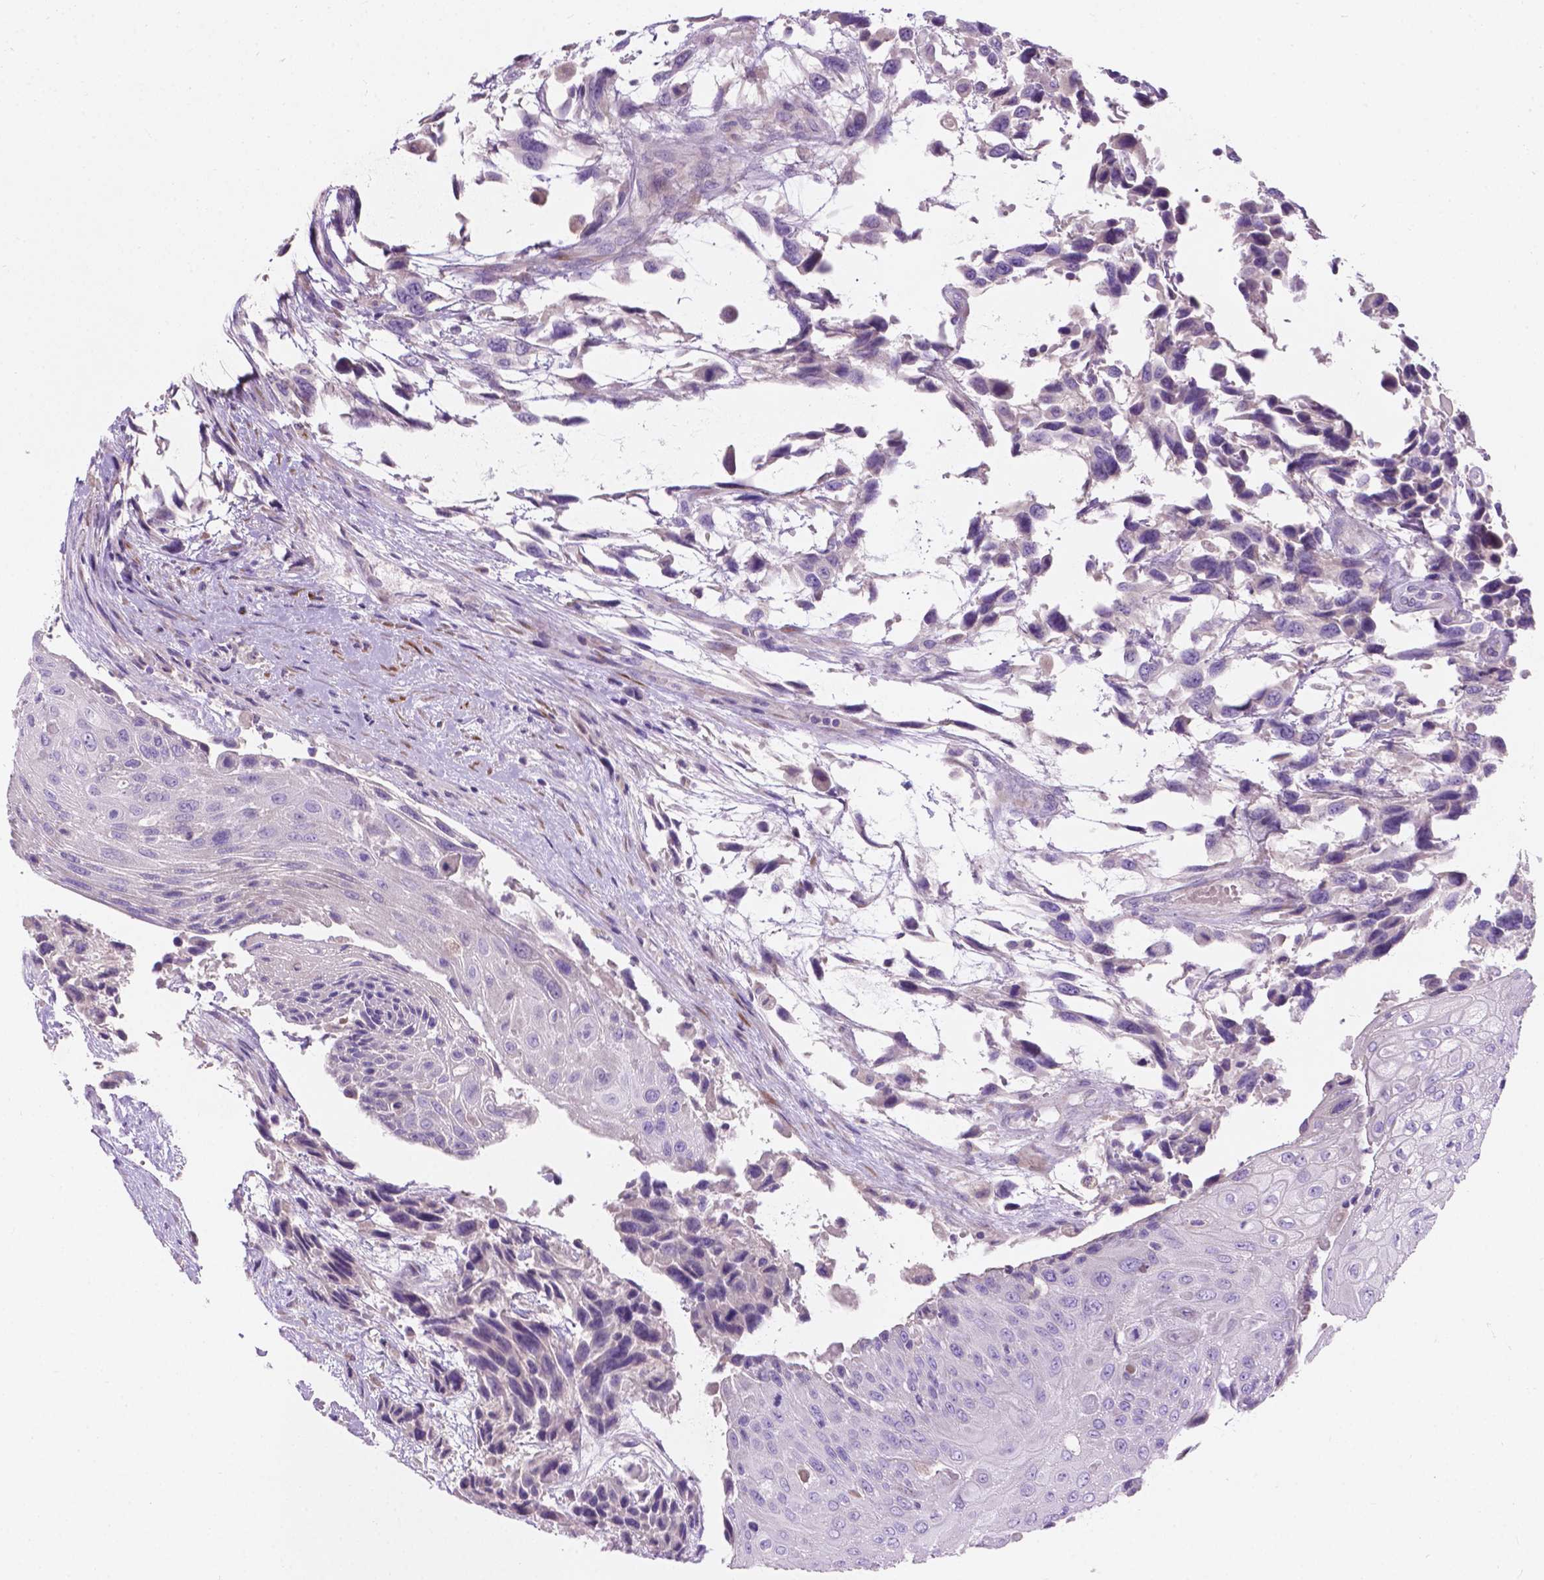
{"staining": {"intensity": "negative", "quantity": "none", "location": "none"}, "tissue": "urothelial cancer", "cell_type": "Tumor cells", "image_type": "cancer", "snomed": [{"axis": "morphology", "description": "Urothelial carcinoma, High grade"}, {"axis": "topography", "description": "Urinary bladder"}], "caption": "High magnification brightfield microscopy of urothelial cancer stained with DAB (3,3'-diaminobenzidine) (brown) and counterstained with hematoxylin (blue): tumor cells show no significant expression.", "gene": "NOXO1", "patient": {"sex": "female", "age": 70}}